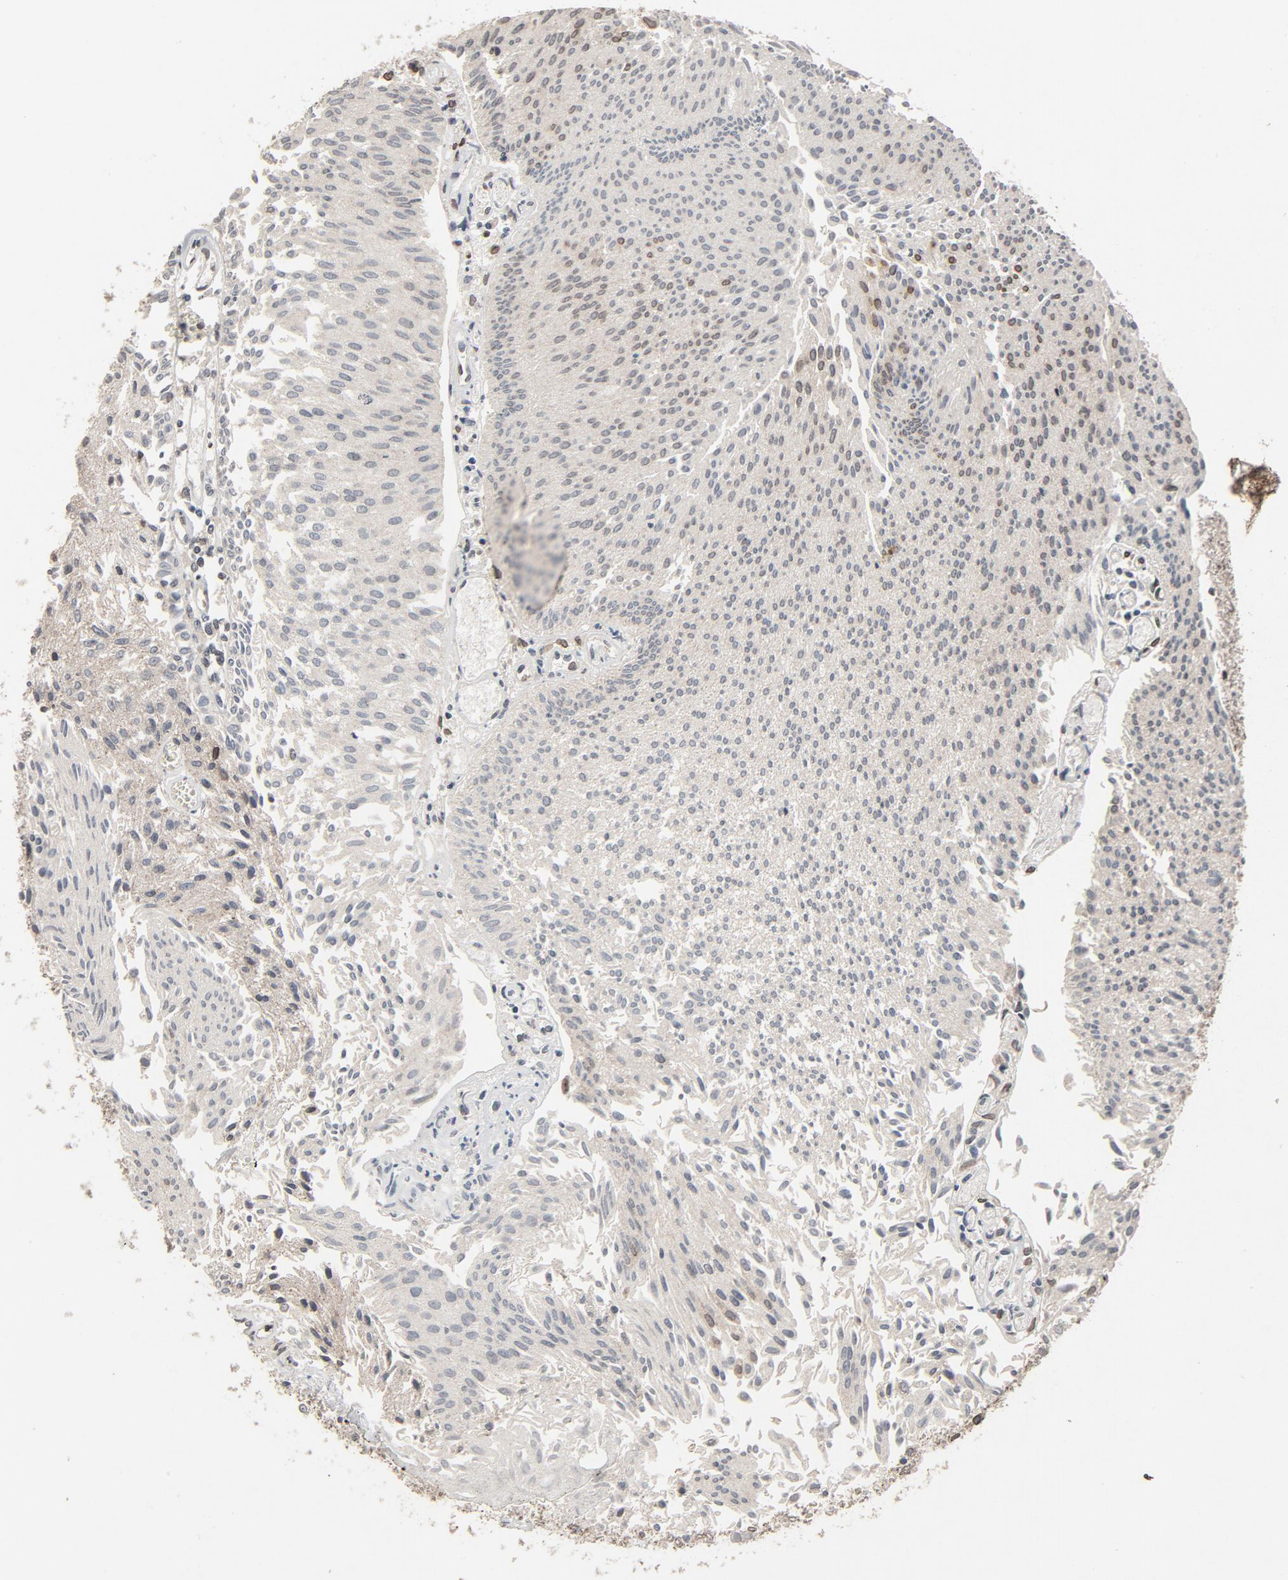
{"staining": {"intensity": "weak", "quantity": "<25%", "location": "nuclear"}, "tissue": "urothelial cancer", "cell_type": "Tumor cells", "image_type": "cancer", "snomed": [{"axis": "morphology", "description": "Urothelial carcinoma, Low grade"}, {"axis": "topography", "description": "Urinary bladder"}], "caption": "Immunohistochemistry photomicrograph of human urothelial cancer stained for a protein (brown), which exhibits no expression in tumor cells.", "gene": "POM121", "patient": {"sex": "male", "age": 86}}